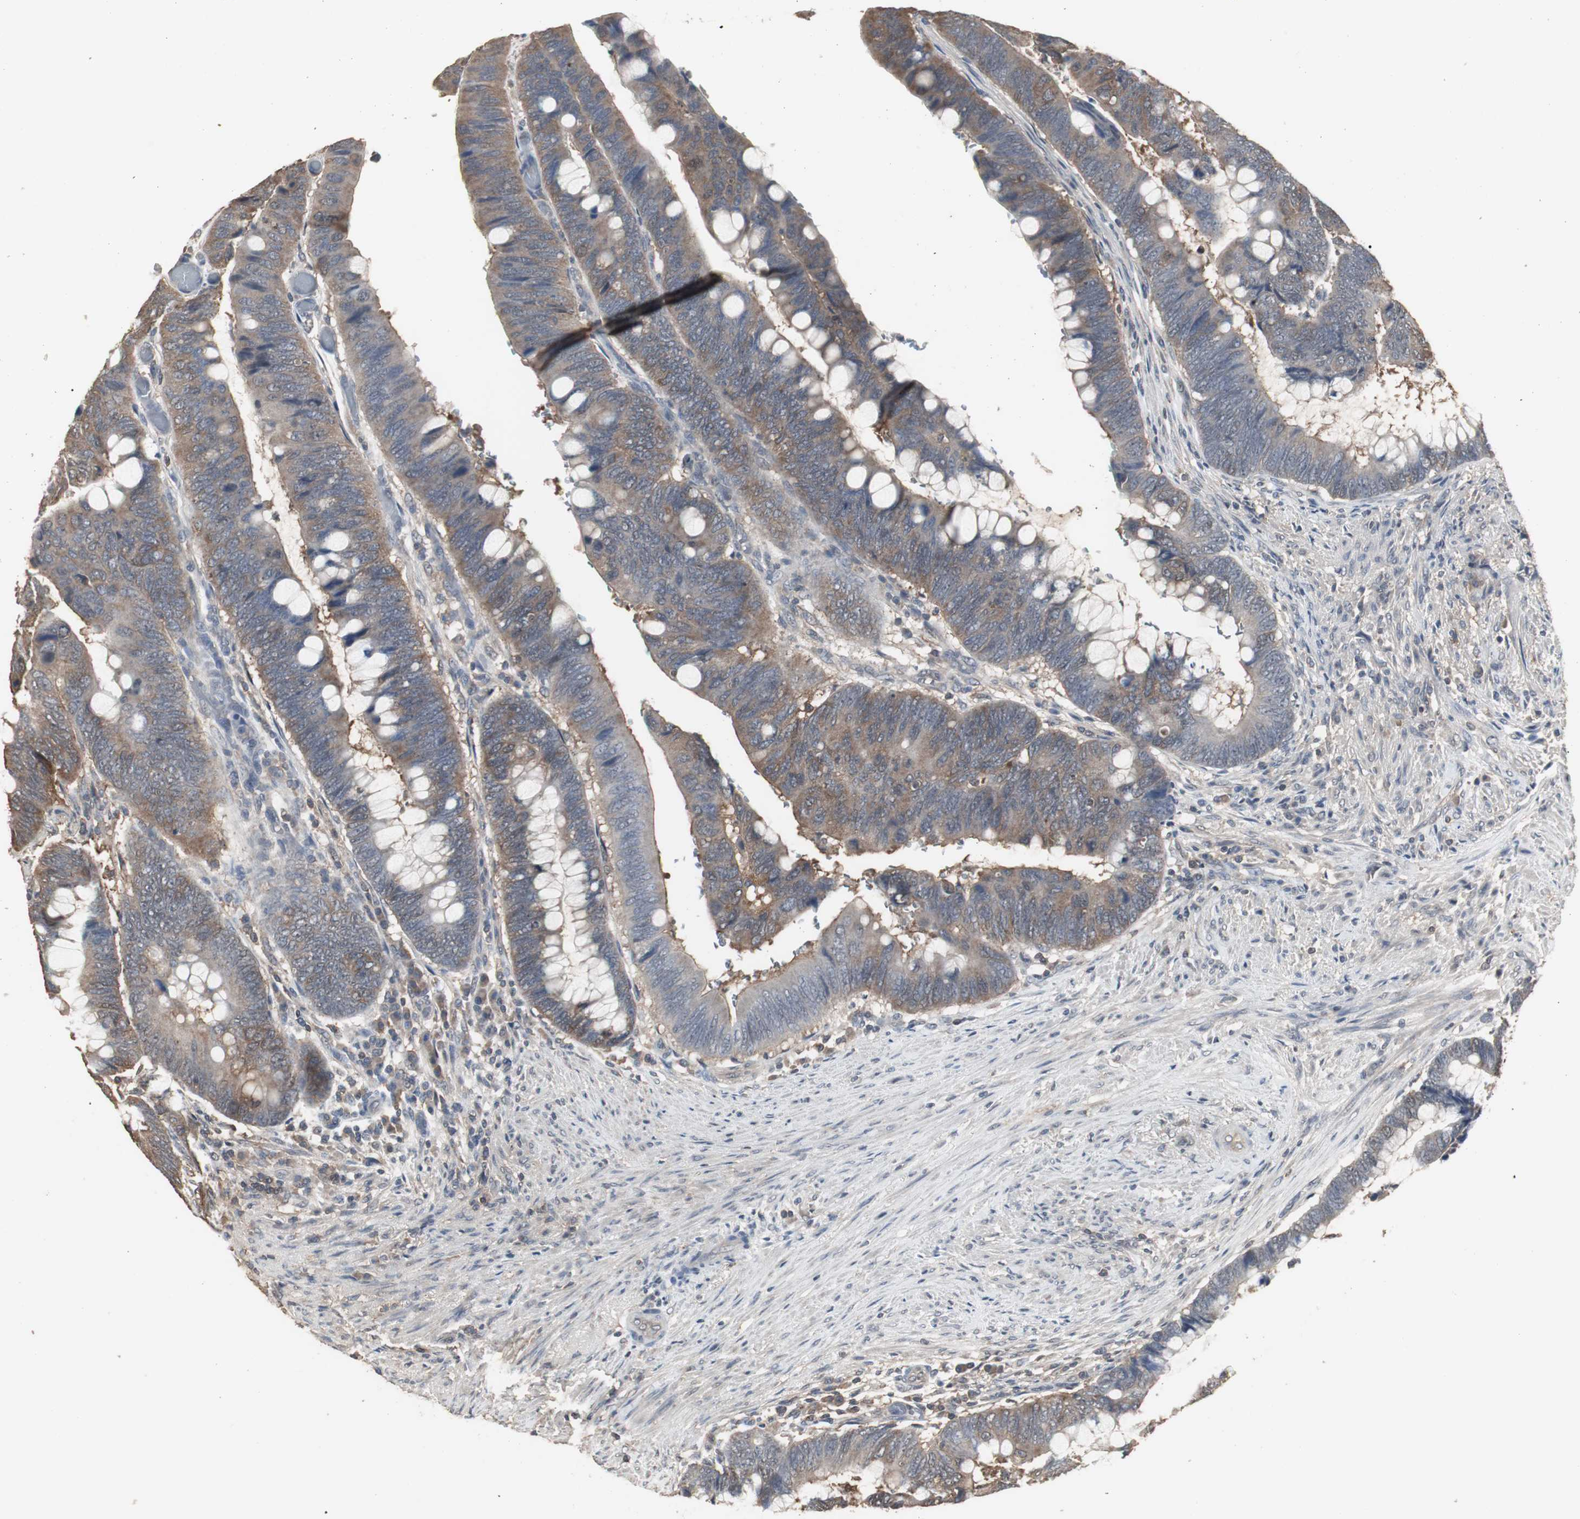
{"staining": {"intensity": "moderate", "quantity": ">75%", "location": "cytoplasmic/membranous"}, "tissue": "colorectal cancer", "cell_type": "Tumor cells", "image_type": "cancer", "snomed": [{"axis": "morphology", "description": "Normal tissue, NOS"}, {"axis": "morphology", "description": "Adenocarcinoma, NOS"}, {"axis": "topography", "description": "Rectum"}], "caption": "Protein staining exhibits moderate cytoplasmic/membranous staining in about >75% of tumor cells in colorectal cancer.", "gene": "HPRT1", "patient": {"sex": "male", "age": 92}}